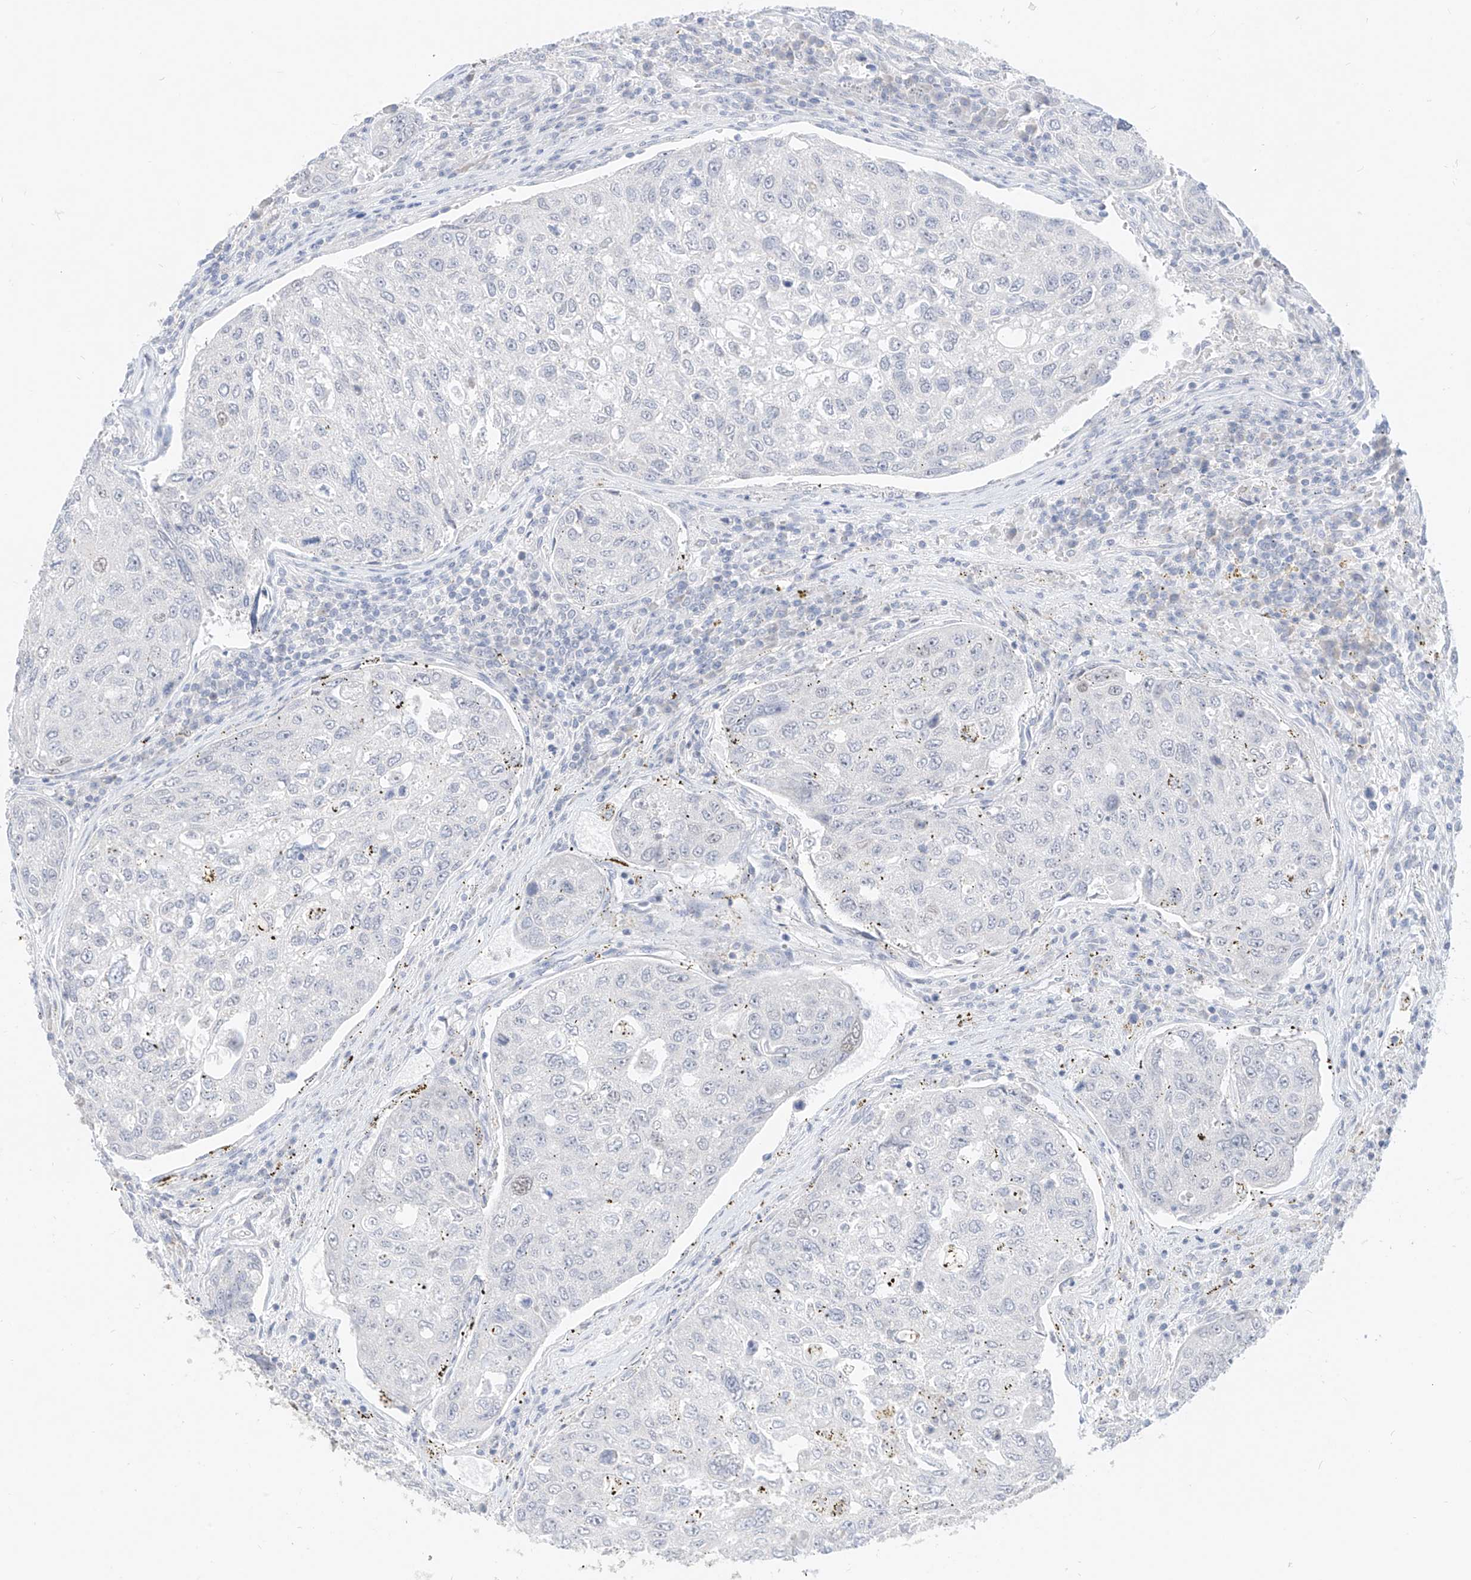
{"staining": {"intensity": "negative", "quantity": "none", "location": "none"}, "tissue": "urothelial cancer", "cell_type": "Tumor cells", "image_type": "cancer", "snomed": [{"axis": "morphology", "description": "Urothelial carcinoma, High grade"}, {"axis": "topography", "description": "Lymph node"}, {"axis": "topography", "description": "Urinary bladder"}], "caption": "This is an immunohistochemistry (IHC) image of human urothelial carcinoma (high-grade). There is no staining in tumor cells.", "gene": "BARX2", "patient": {"sex": "male", "age": 51}}